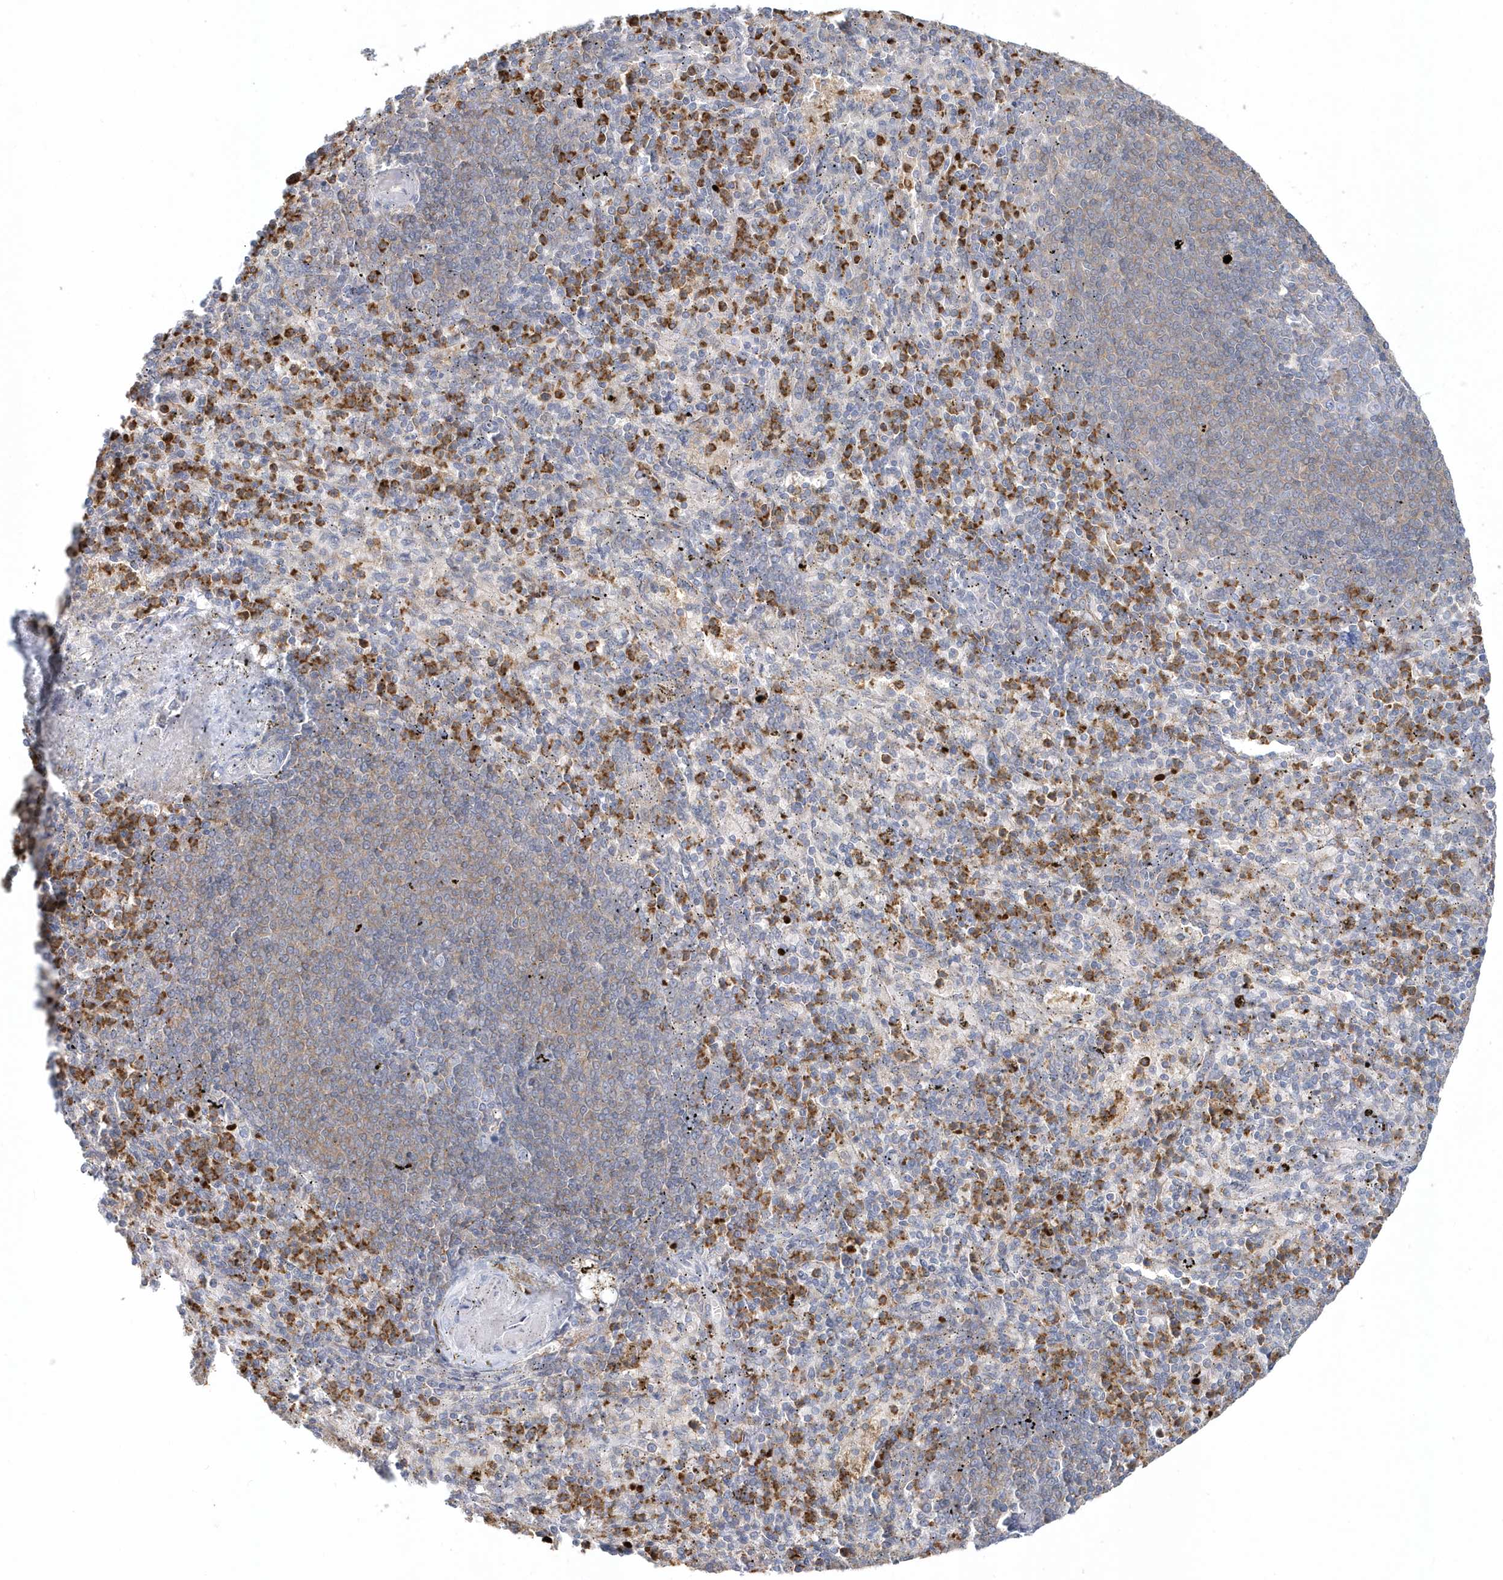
{"staining": {"intensity": "strong", "quantity": "25%-75%", "location": "cytoplasmic/membranous"}, "tissue": "spleen", "cell_type": "Cells in red pulp", "image_type": "normal", "snomed": [{"axis": "morphology", "description": "Normal tissue, NOS"}, {"axis": "topography", "description": "Spleen"}], "caption": "Protein expression analysis of normal human spleen reveals strong cytoplasmic/membranous staining in about 25%-75% of cells in red pulp.", "gene": "RNF7", "patient": {"sex": "female", "age": 74}}